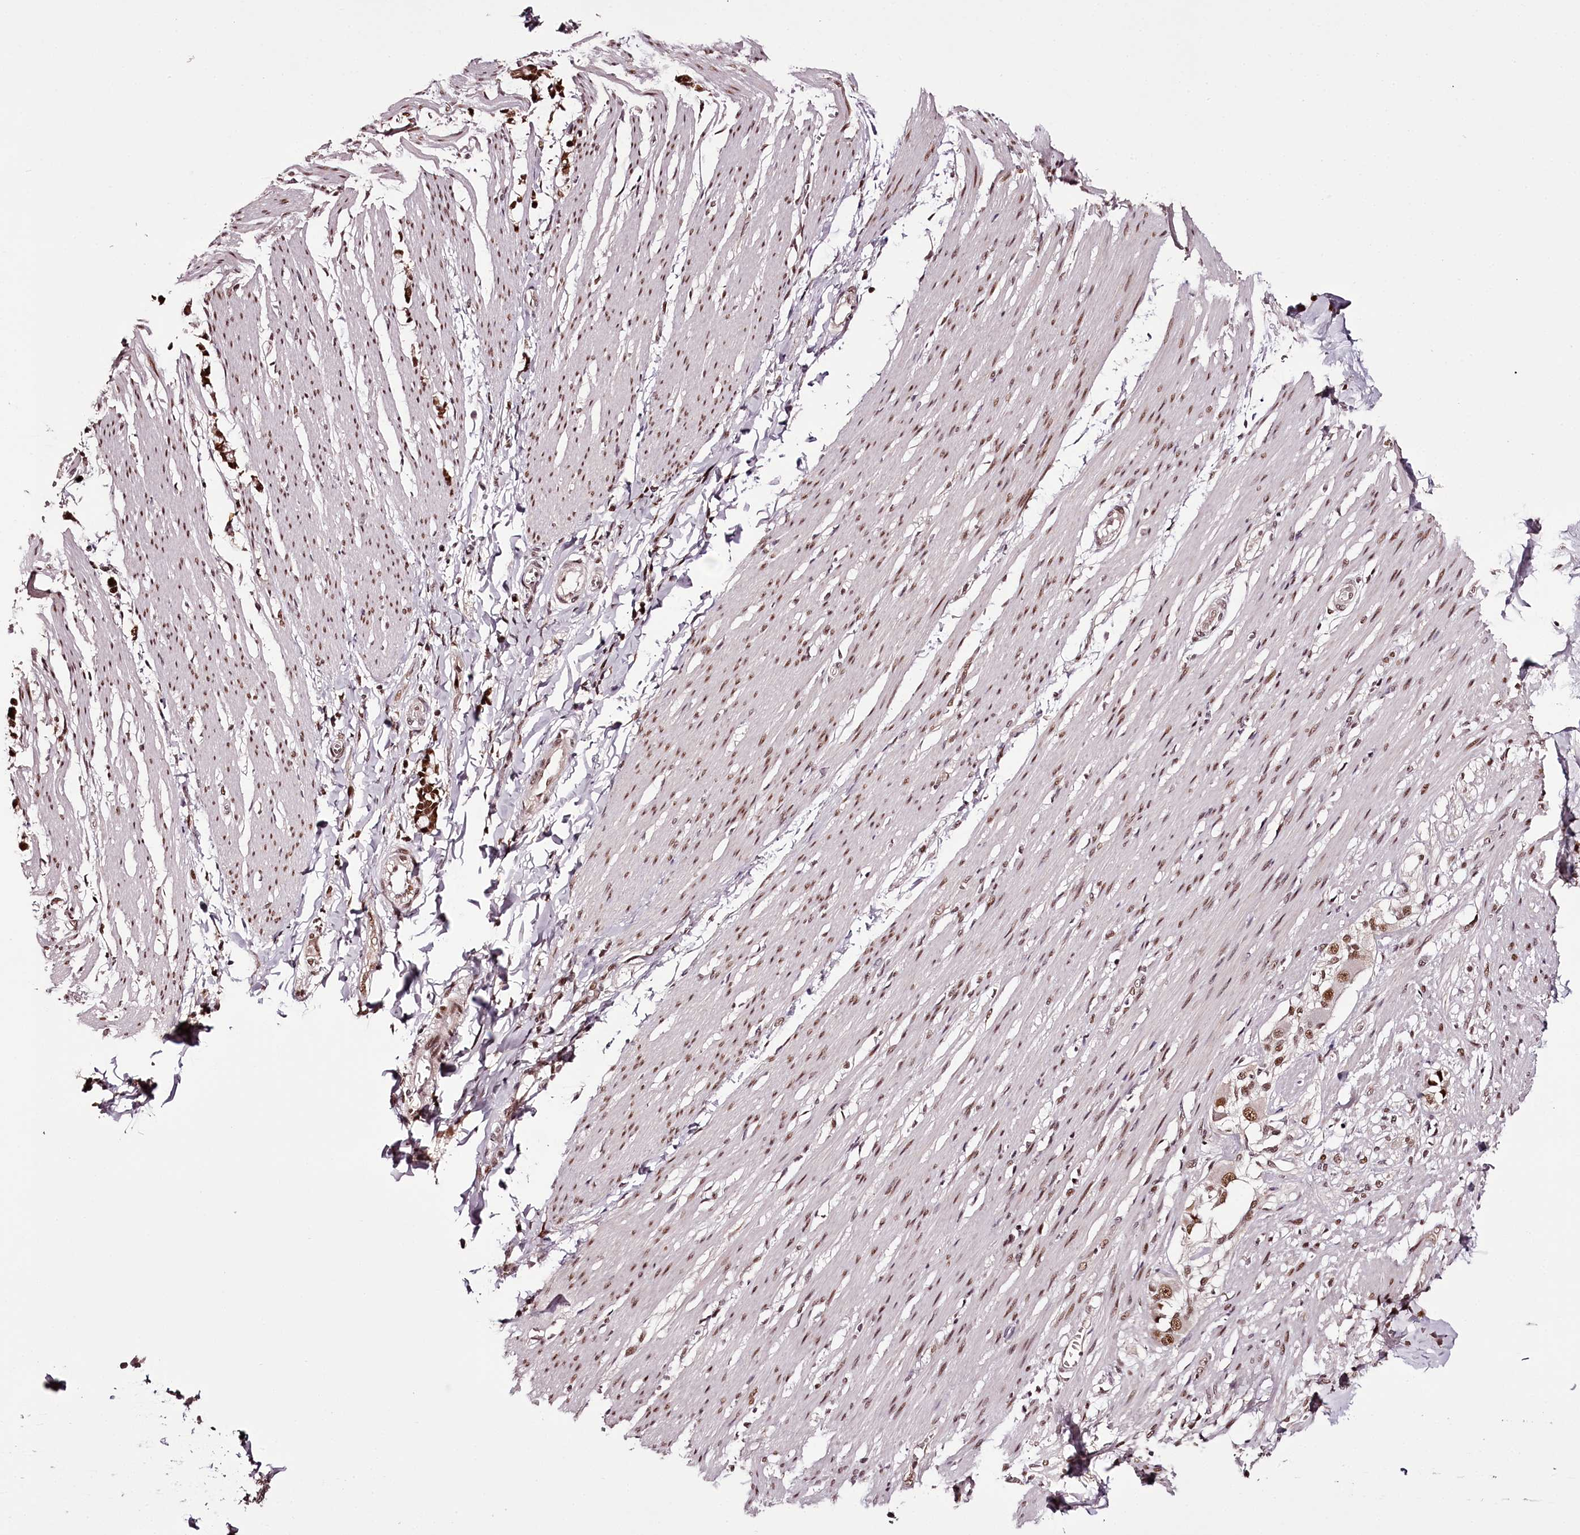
{"staining": {"intensity": "moderate", "quantity": ">75%", "location": "nuclear"}, "tissue": "smooth muscle", "cell_type": "Smooth muscle cells", "image_type": "normal", "snomed": [{"axis": "morphology", "description": "Normal tissue, NOS"}, {"axis": "morphology", "description": "Adenocarcinoma, NOS"}, {"axis": "topography", "description": "Colon"}, {"axis": "topography", "description": "Peripheral nerve tissue"}], "caption": "A brown stain shows moderate nuclear positivity of a protein in smooth muscle cells of normal smooth muscle.", "gene": "TTC33", "patient": {"sex": "male", "age": 14}}